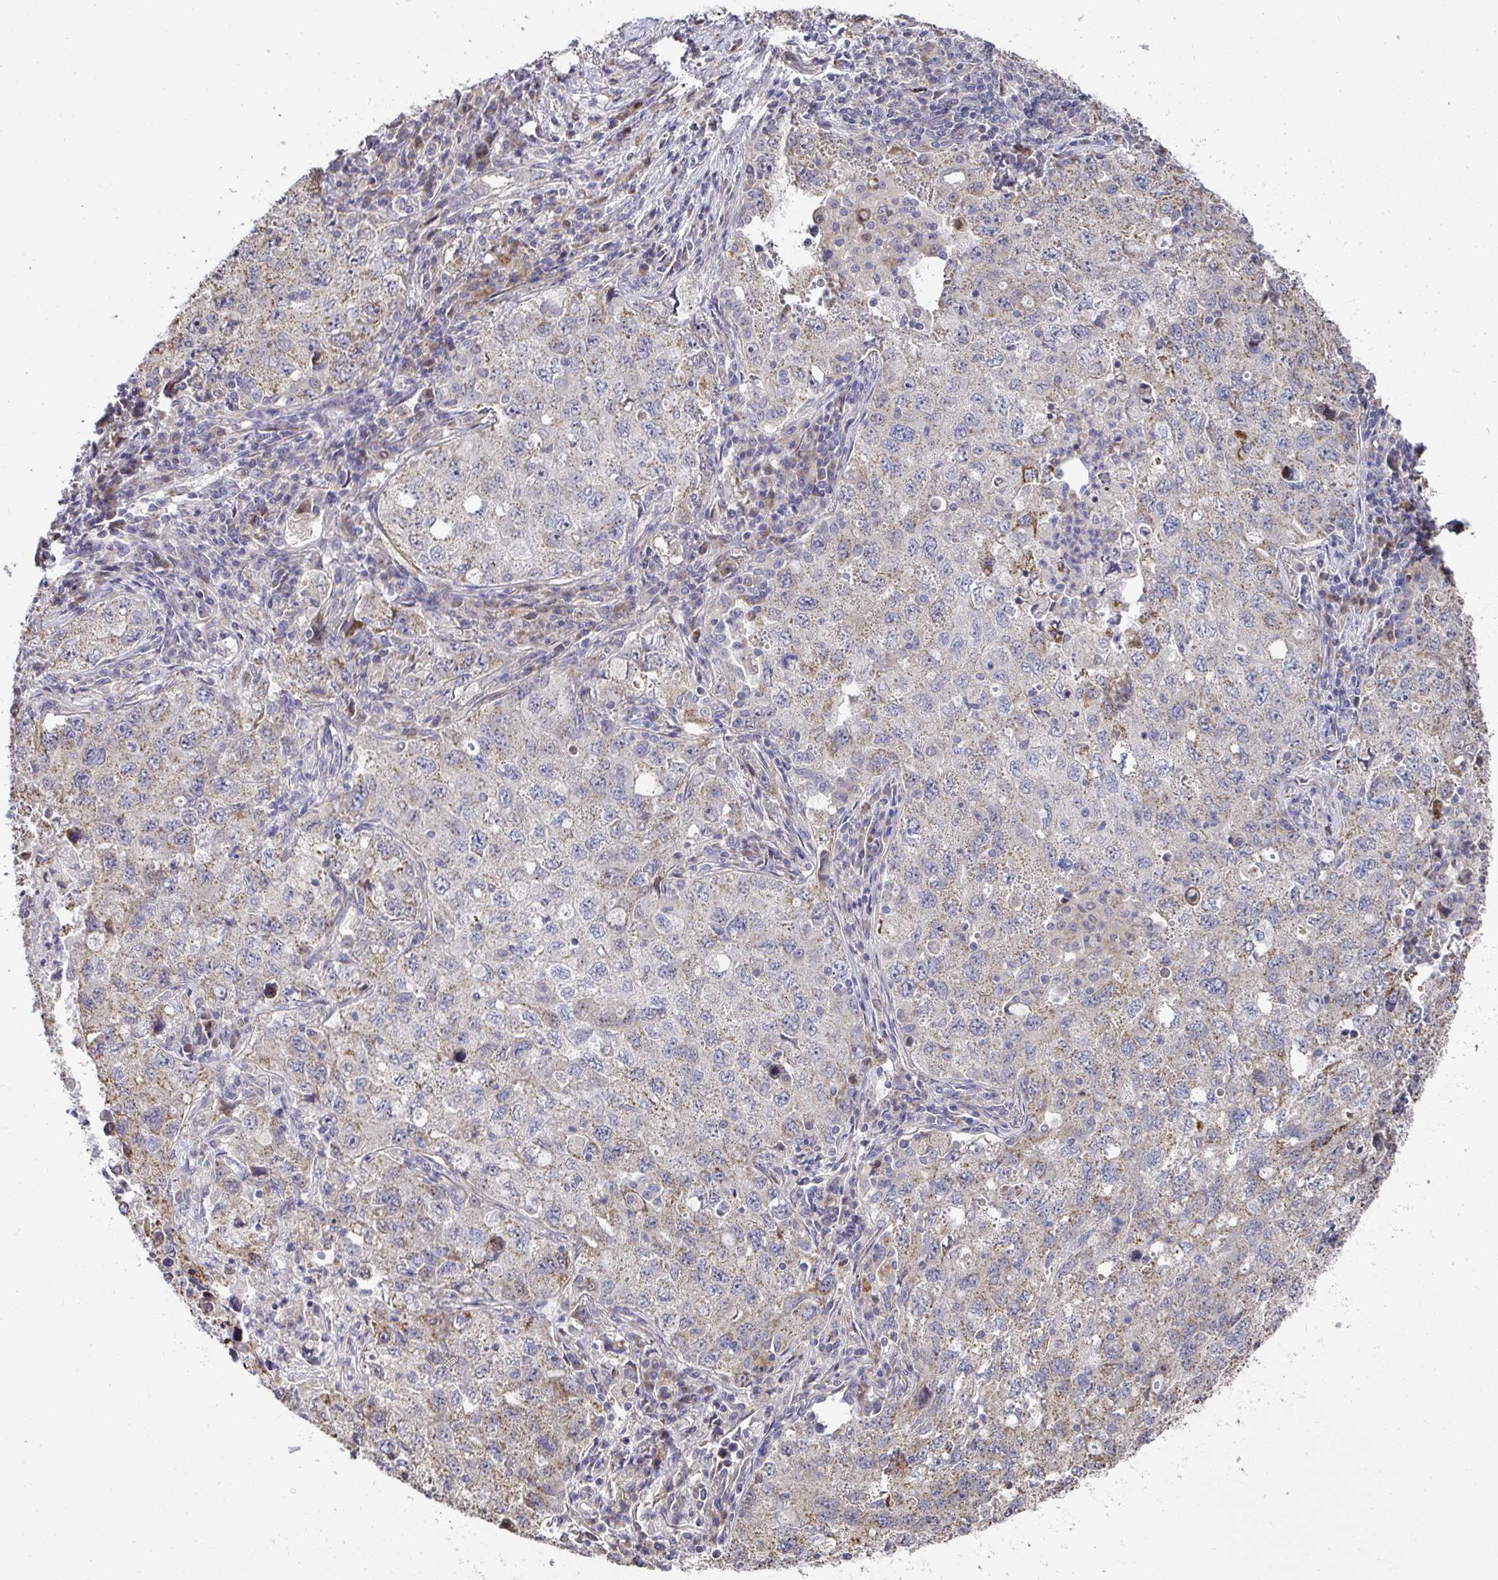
{"staining": {"intensity": "moderate", "quantity": "<25%", "location": "cytoplasmic/membranous"}, "tissue": "lung cancer", "cell_type": "Tumor cells", "image_type": "cancer", "snomed": [{"axis": "morphology", "description": "Adenocarcinoma, NOS"}, {"axis": "topography", "description": "Lung"}], "caption": "Immunohistochemistry (IHC) staining of adenocarcinoma (lung), which reveals low levels of moderate cytoplasmic/membranous staining in approximately <25% of tumor cells indicating moderate cytoplasmic/membranous protein staining. The staining was performed using DAB (brown) for protein detection and nuclei were counterstained in hematoxylin (blue).", "gene": "AGTPBP1", "patient": {"sex": "female", "age": 57}}